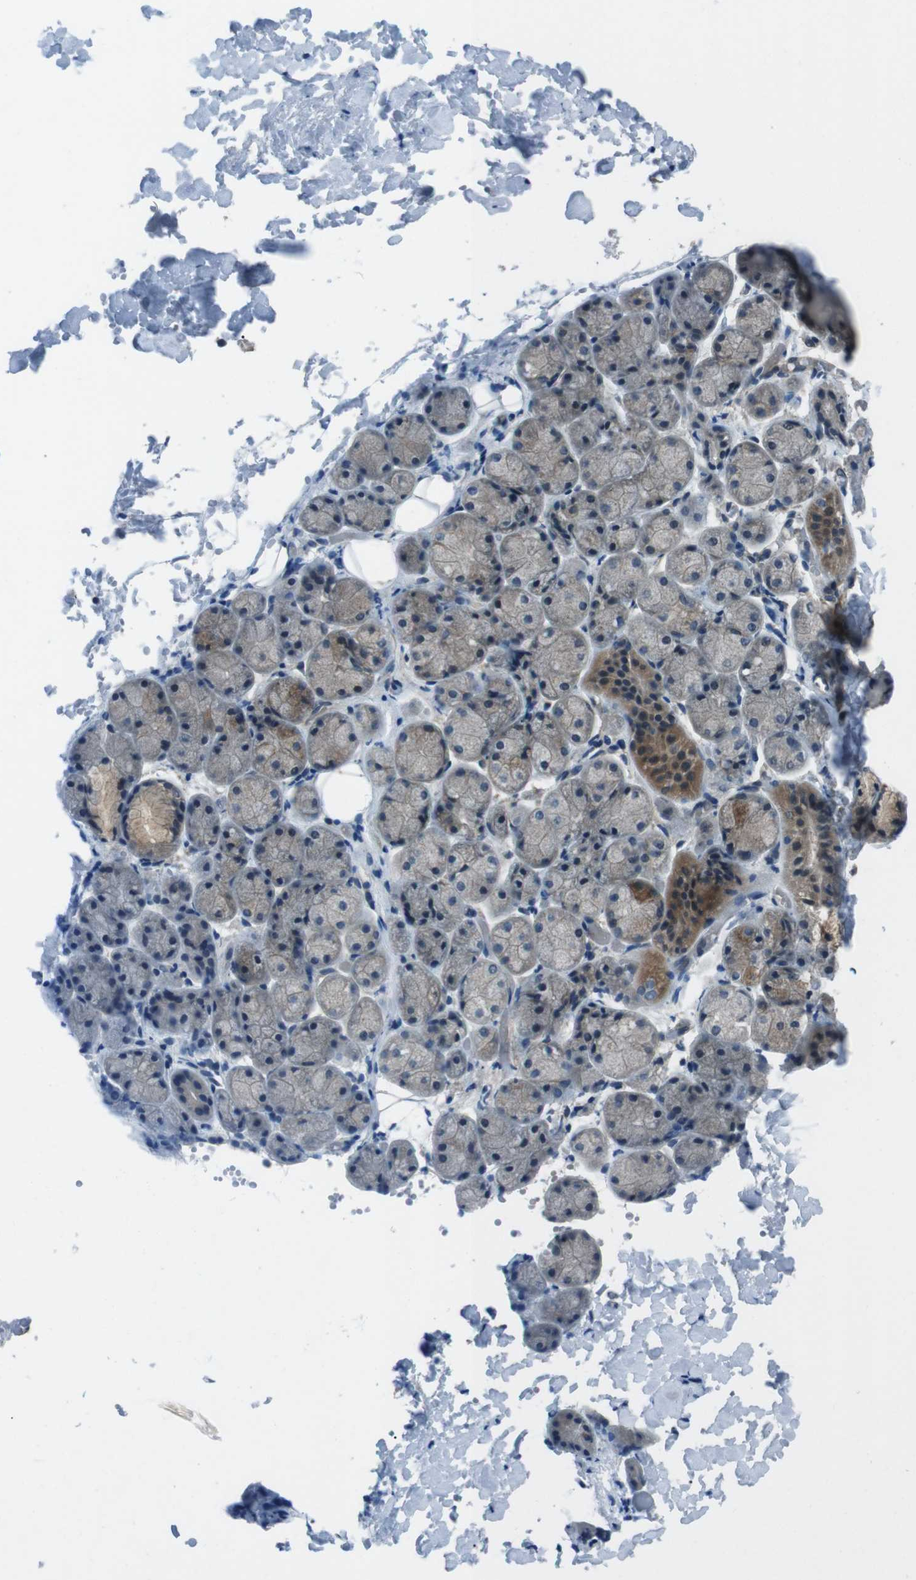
{"staining": {"intensity": "moderate", "quantity": "25%-75%", "location": "cytoplasmic/membranous"}, "tissue": "salivary gland", "cell_type": "Glandular cells", "image_type": "normal", "snomed": [{"axis": "morphology", "description": "Normal tissue, NOS"}, {"axis": "topography", "description": "Salivary gland"}], "caption": "Salivary gland stained with DAB (3,3'-diaminobenzidine) immunohistochemistry (IHC) shows medium levels of moderate cytoplasmic/membranous positivity in about 25%-75% of glandular cells.", "gene": "SLC27A4", "patient": {"sex": "female", "age": 24}}